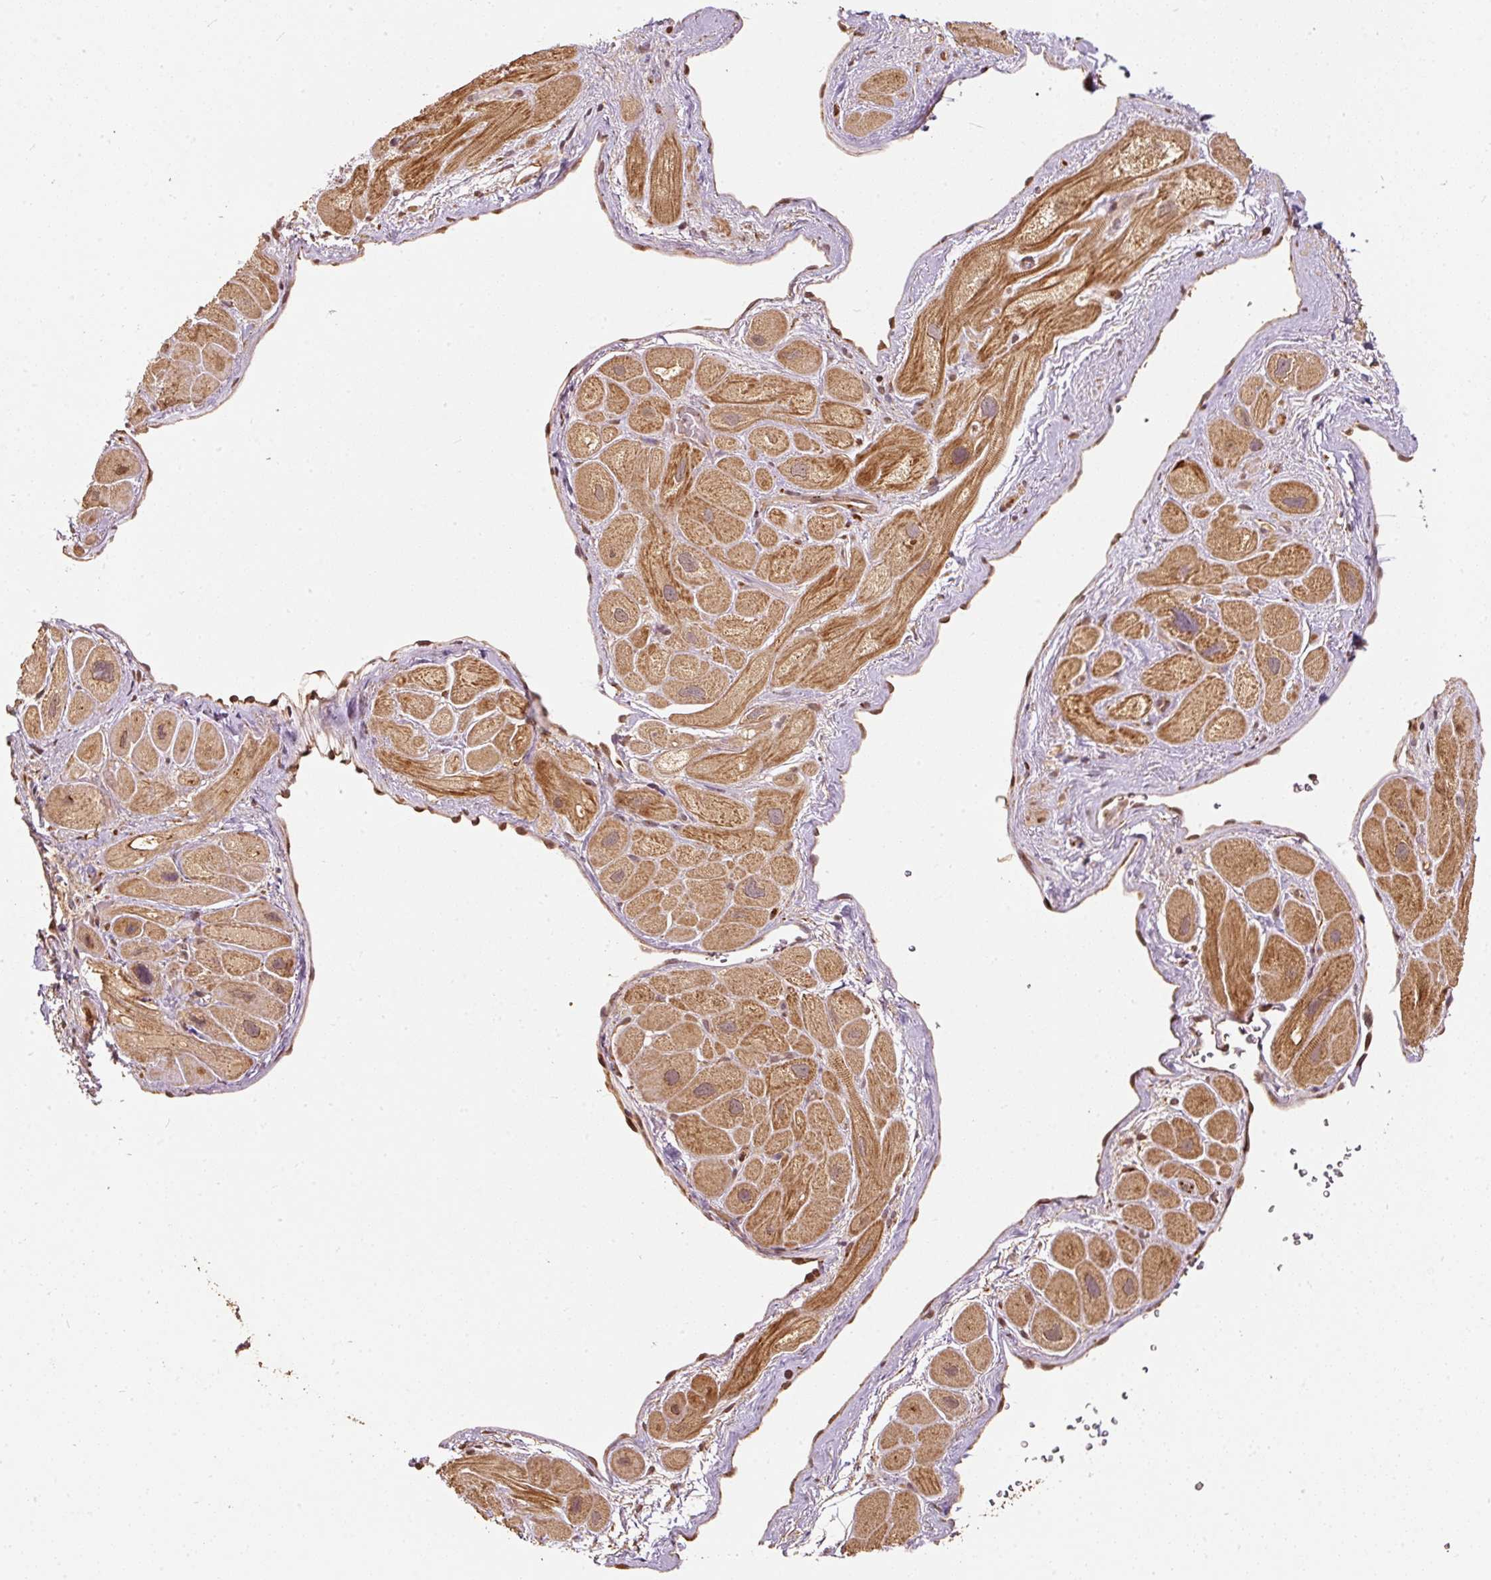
{"staining": {"intensity": "moderate", "quantity": ">75%", "location": "cytoplasmic/membranous"}, "tissue": "heart muscle", "cell_type": "Cardiomyocytes", "image_type": "normal", "snomed": [{"axis": "morphology", "description": "Normal tissue, NOS"}, {"axis": "topography", "description": "Heart"}], "caption": "IHC photomicrograph of normal heart muscle stained for a protein (brown), which reveals medium levels of moderate cytoplasmic/membranous staining in approximately >75% of cardiomyocytes.", "gene": "FUT8", "patient": {"sex": "male", "age": 49}}